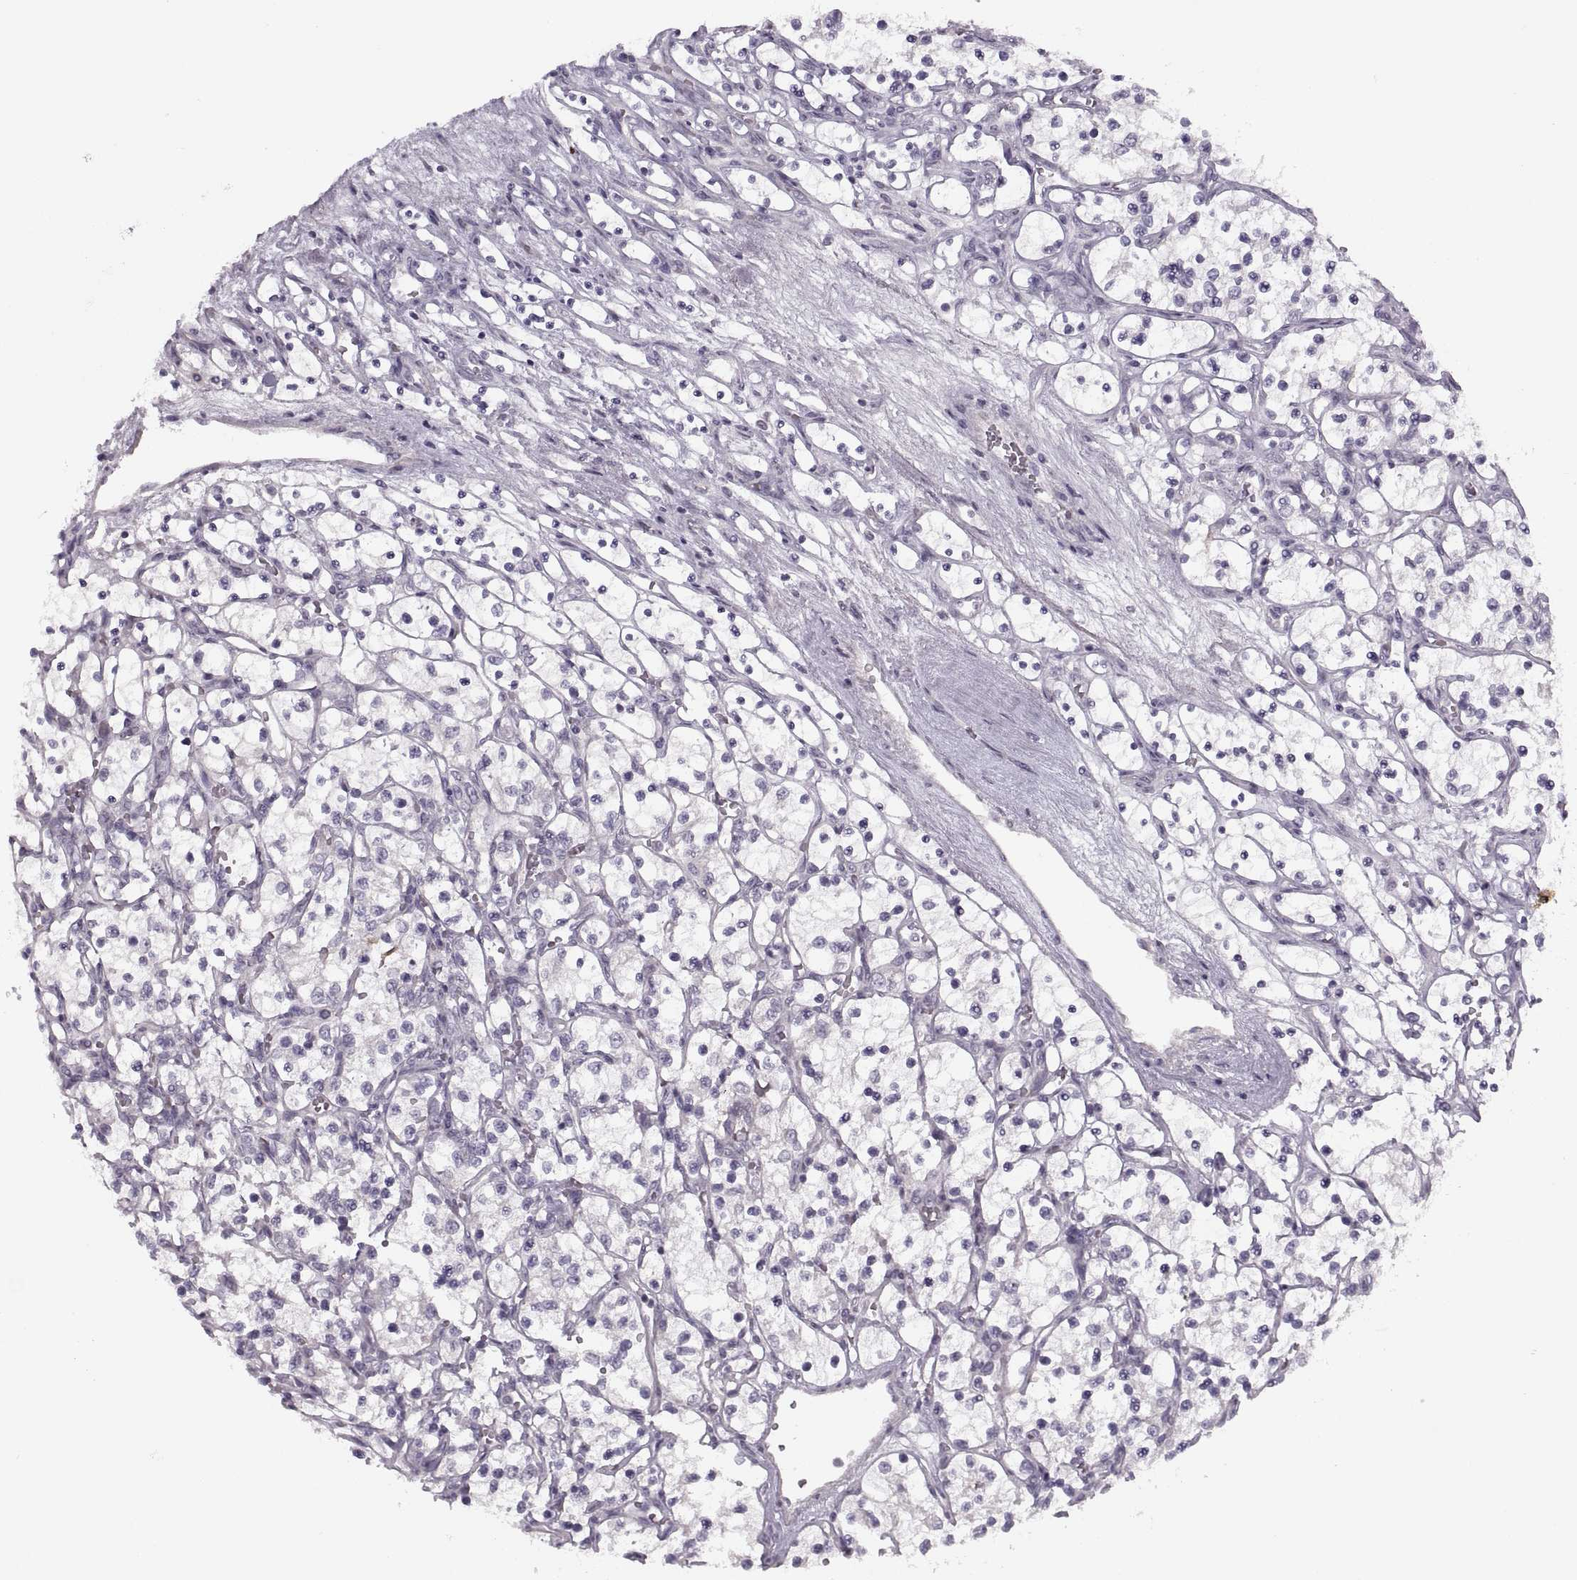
{"staining": {"intensity": "negative", "quantity": "none", "location": "none"}, "tissue": "renal cancer", "cell_type": "Tumor cells", "image_type": "cancer", "snomed": [{"axis": "morphology", "description": "Adenocarcinoma, NOS"}, {"axis": "topography", "description": "Kidney"}], "caption": "This is an IHC histopathology image of human adenocarcinoma (renal). There is no expression in tumor cells.", "gene": "H2AP", "patient": {"sex": "female", "age": 69}}